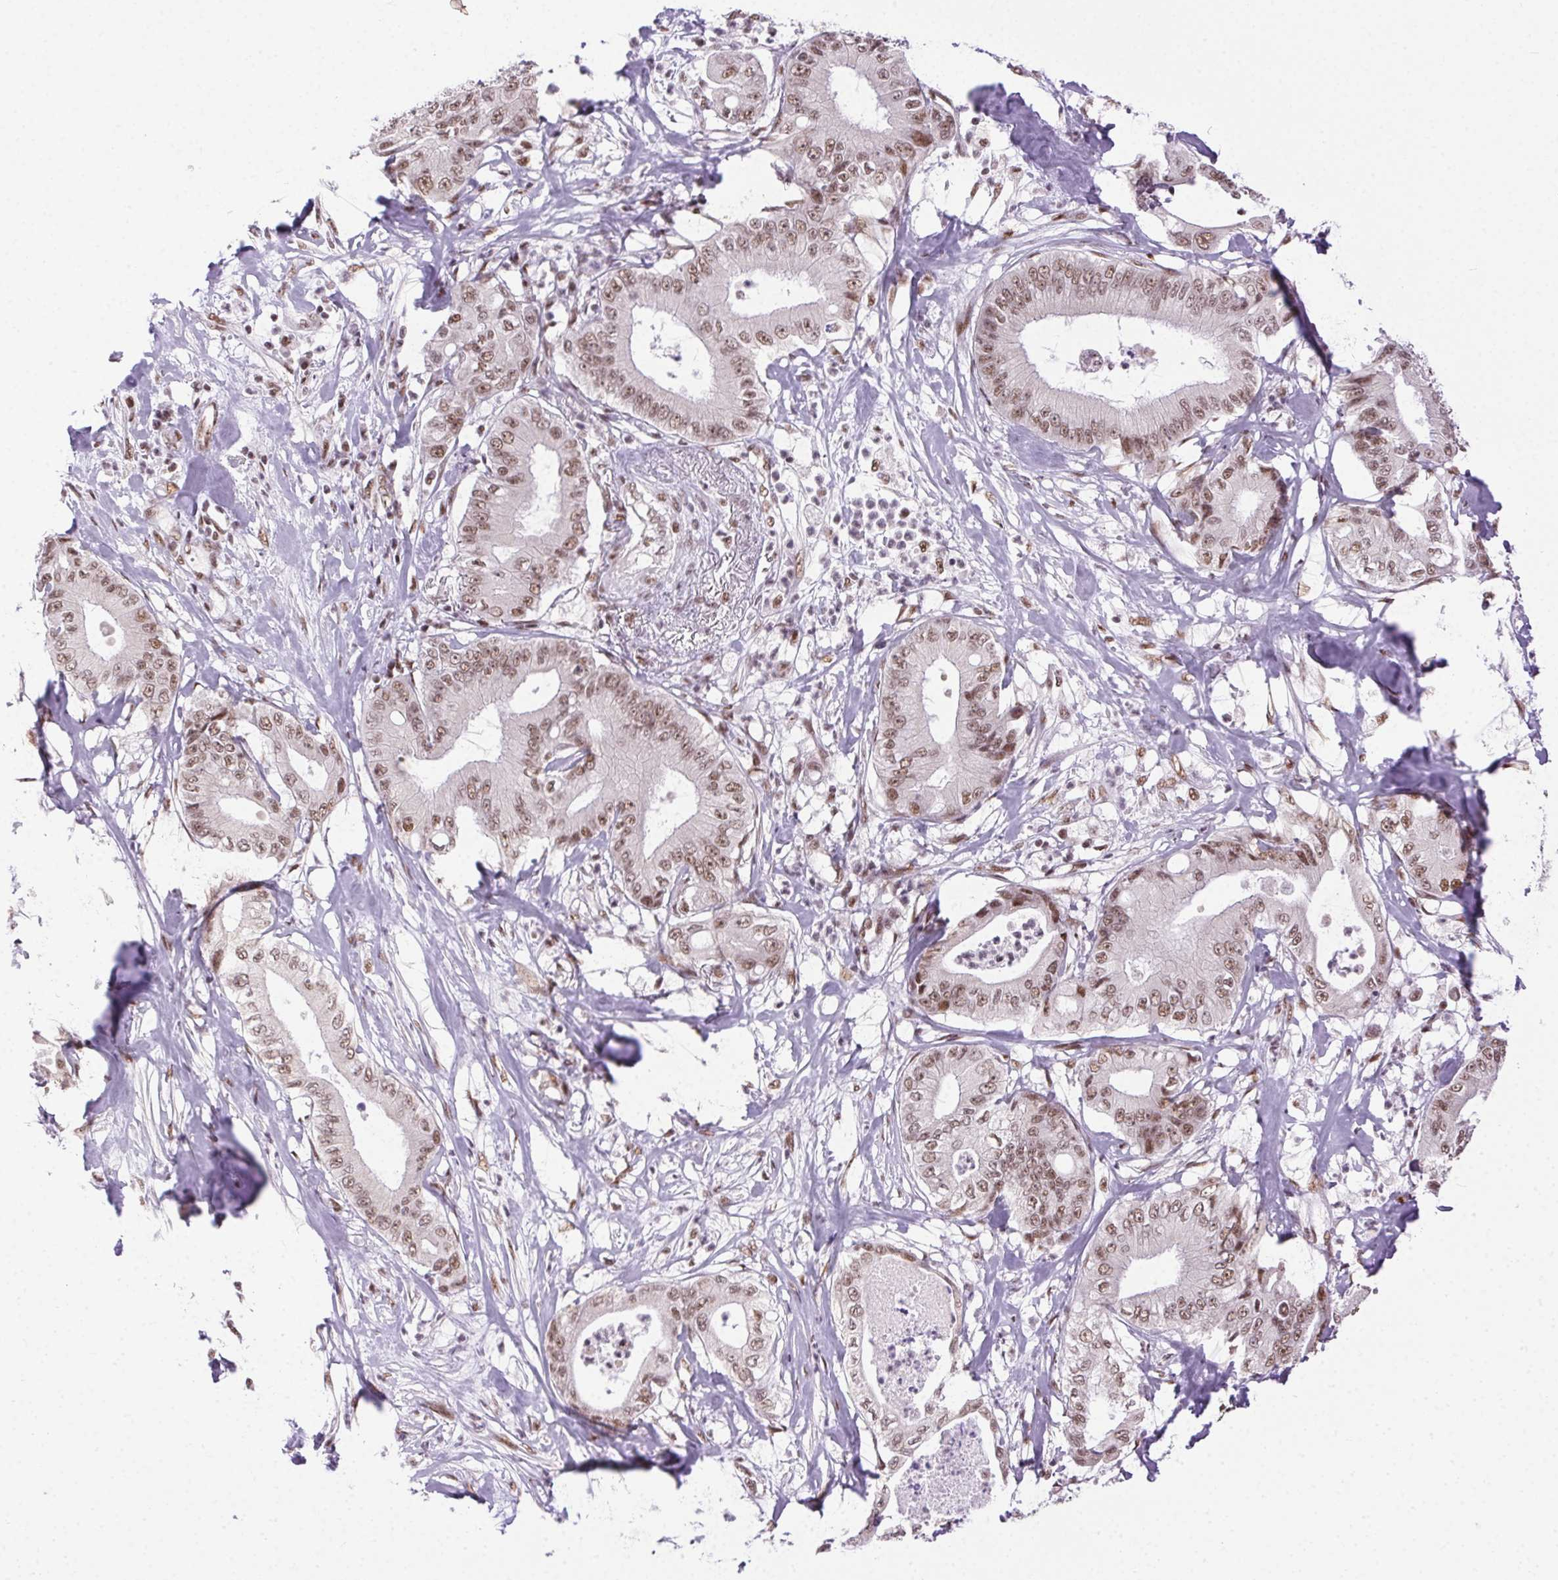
{"staining": {"intensity": "moderate", "quantity": ">75%", "location": "nuclear"}, "tissue": "pancreatic cancer", "cell_type": "Tumor cells", "image_type": "cancer", "snomed": [{"axis": "morphology", "description": "Adenocarcinoma, NOS"}, {"axis": "topography", "description": "Pancreas"}], "caption": "Immunohistochemical staining of human pancreatic cancer shows medium levels of moderate nuclear staining in about >75% of tumor cells. The staining was performed using DAB, with brown indicating positive protein expression. Nuclei are stained blue with hematoxylin.", "gene": "TRA2B", "patient": {"sex": "male", "age": 71}}